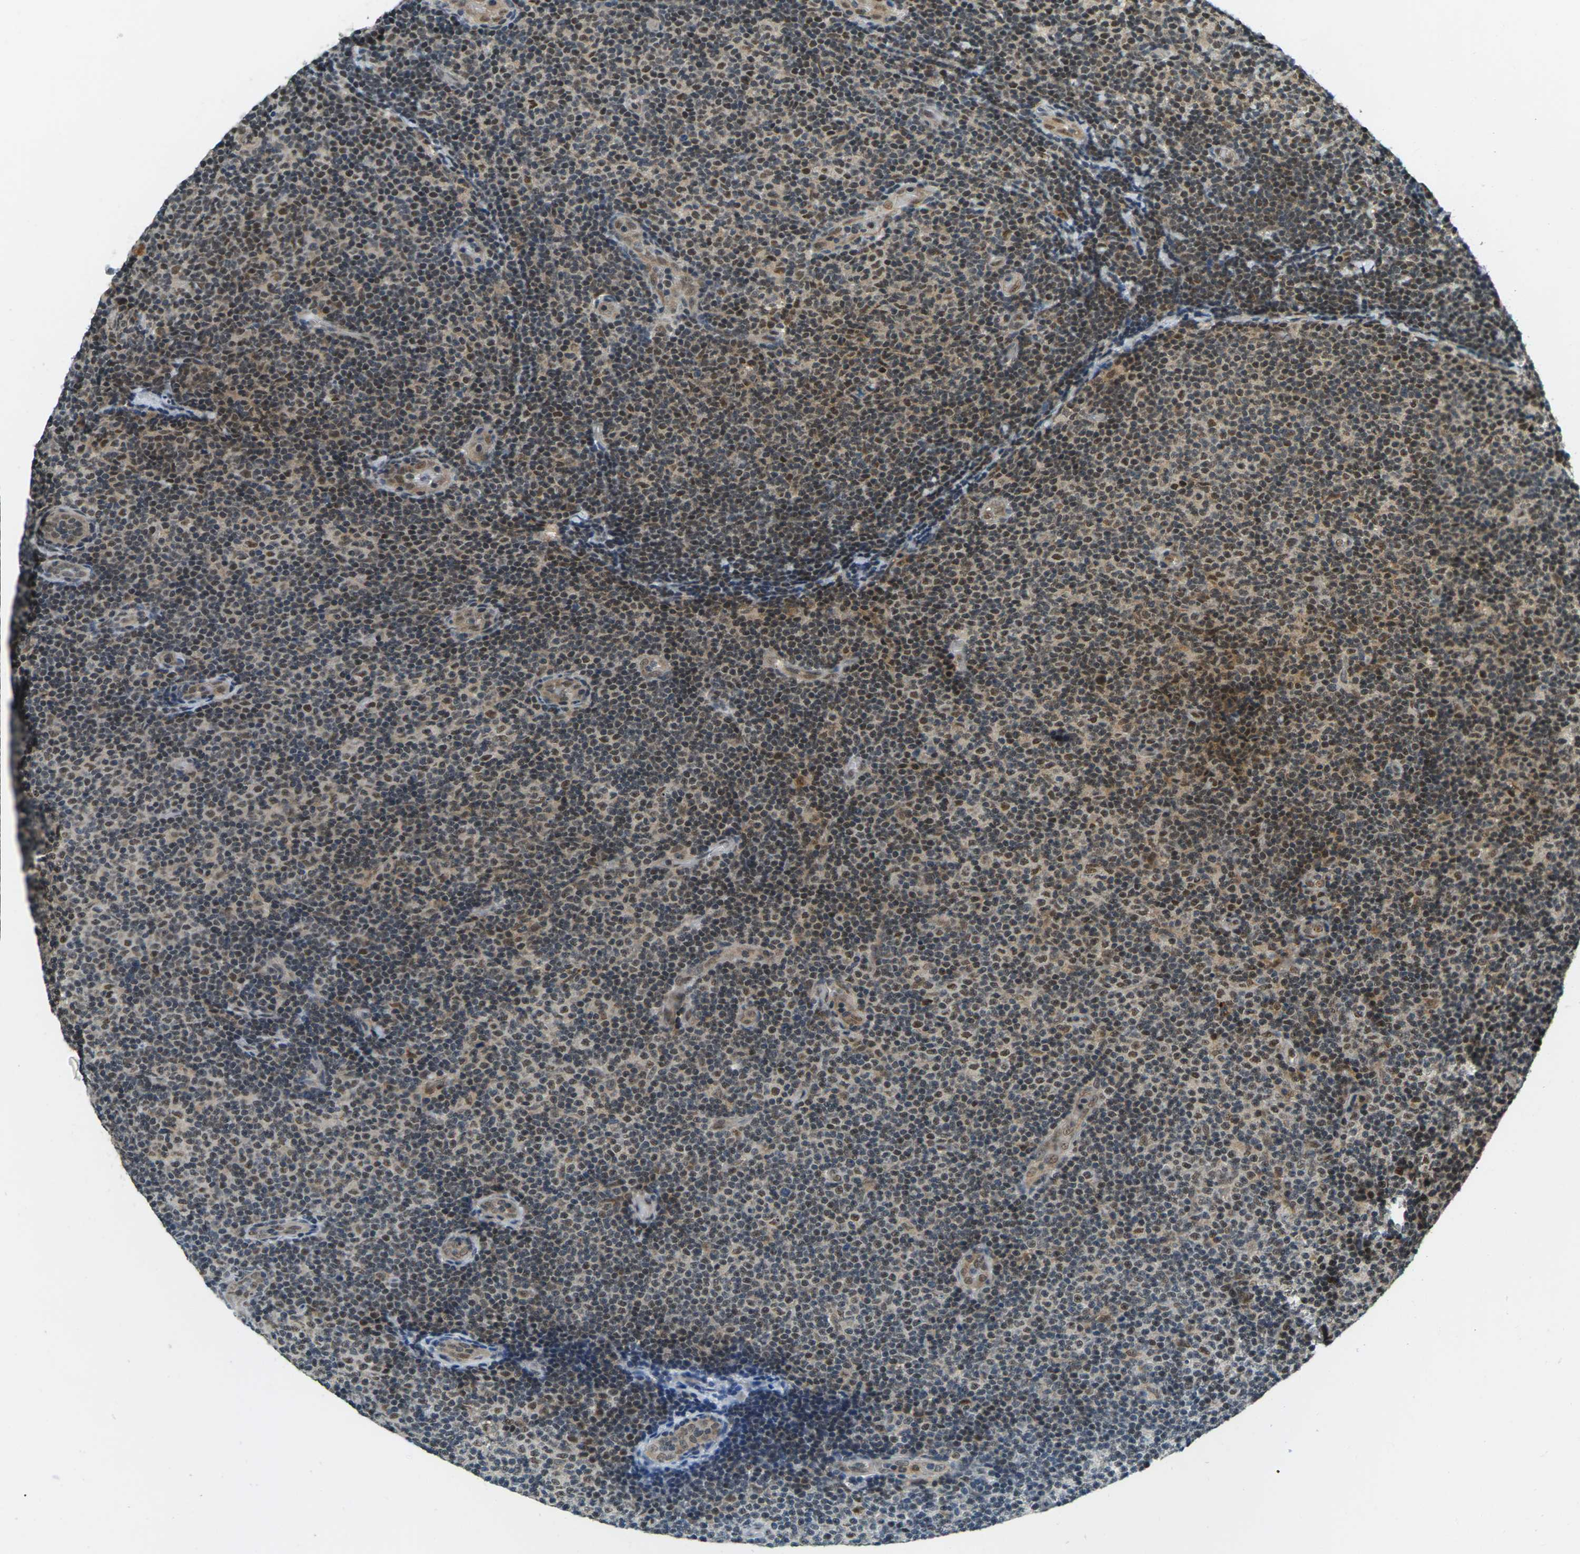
{"staining": {"intensity": "strong", "quantity": "<25%", "location": "nuclear"}, "tissue": "lymphoma", "cell_type": "Tumor cells", "image_type": "cancer", "snomed": [{"axis": "morphology", "description": "Malignant lymphoma, non-Hodgkin's type, Low grade"}, {"axis": "topography", "description": "Lymph node"}], "caption": "IHC photomicrograph of human lymphoma stained for a protein (brown), which displays medium levels of strong nuclear positivity in about <25% of tumor cells.", "gene": "NR4A2", "patient": {"sex": "male", "age": 83}}